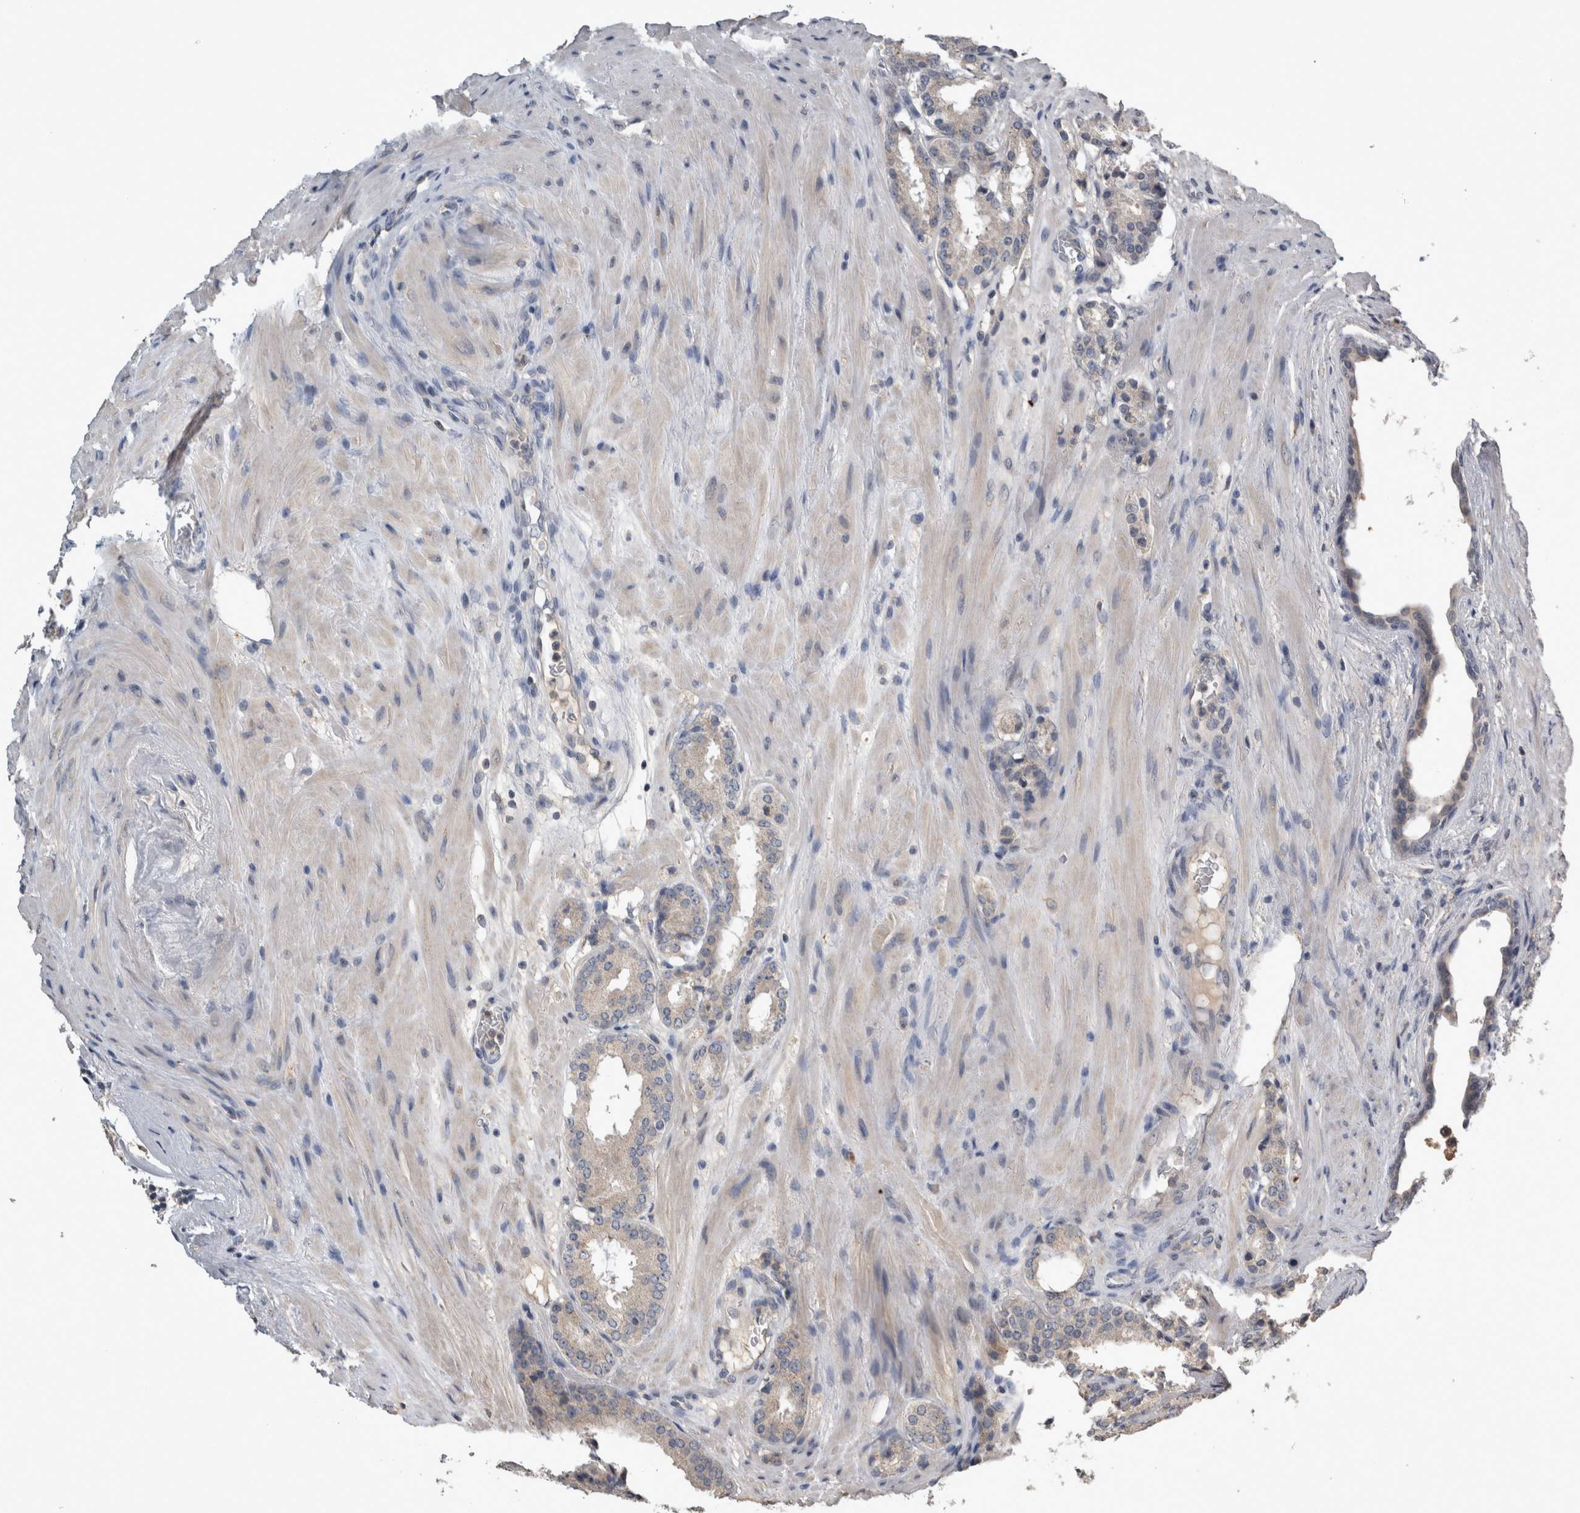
{"staining": {"intensity": "negative", "quantity": "none", "location": "none"}, "tissue": "prostate cancer", "cell_type": "Tumor cells", "image_type": "cancer", "snomed": [{"axis": "morphology", "description": "Adenocarcinoma, Low grade"}, {"axis": "topography", "description": "Prostate"}], "caption": "The image displays no significant expression in tumor cells of prostate cancer. (Brightfield microscopy of DAB immunohistochemistry (IHC) at high magnification).", "gene": "ANXA13", "patient": {"sex": "male", "age": 69}}